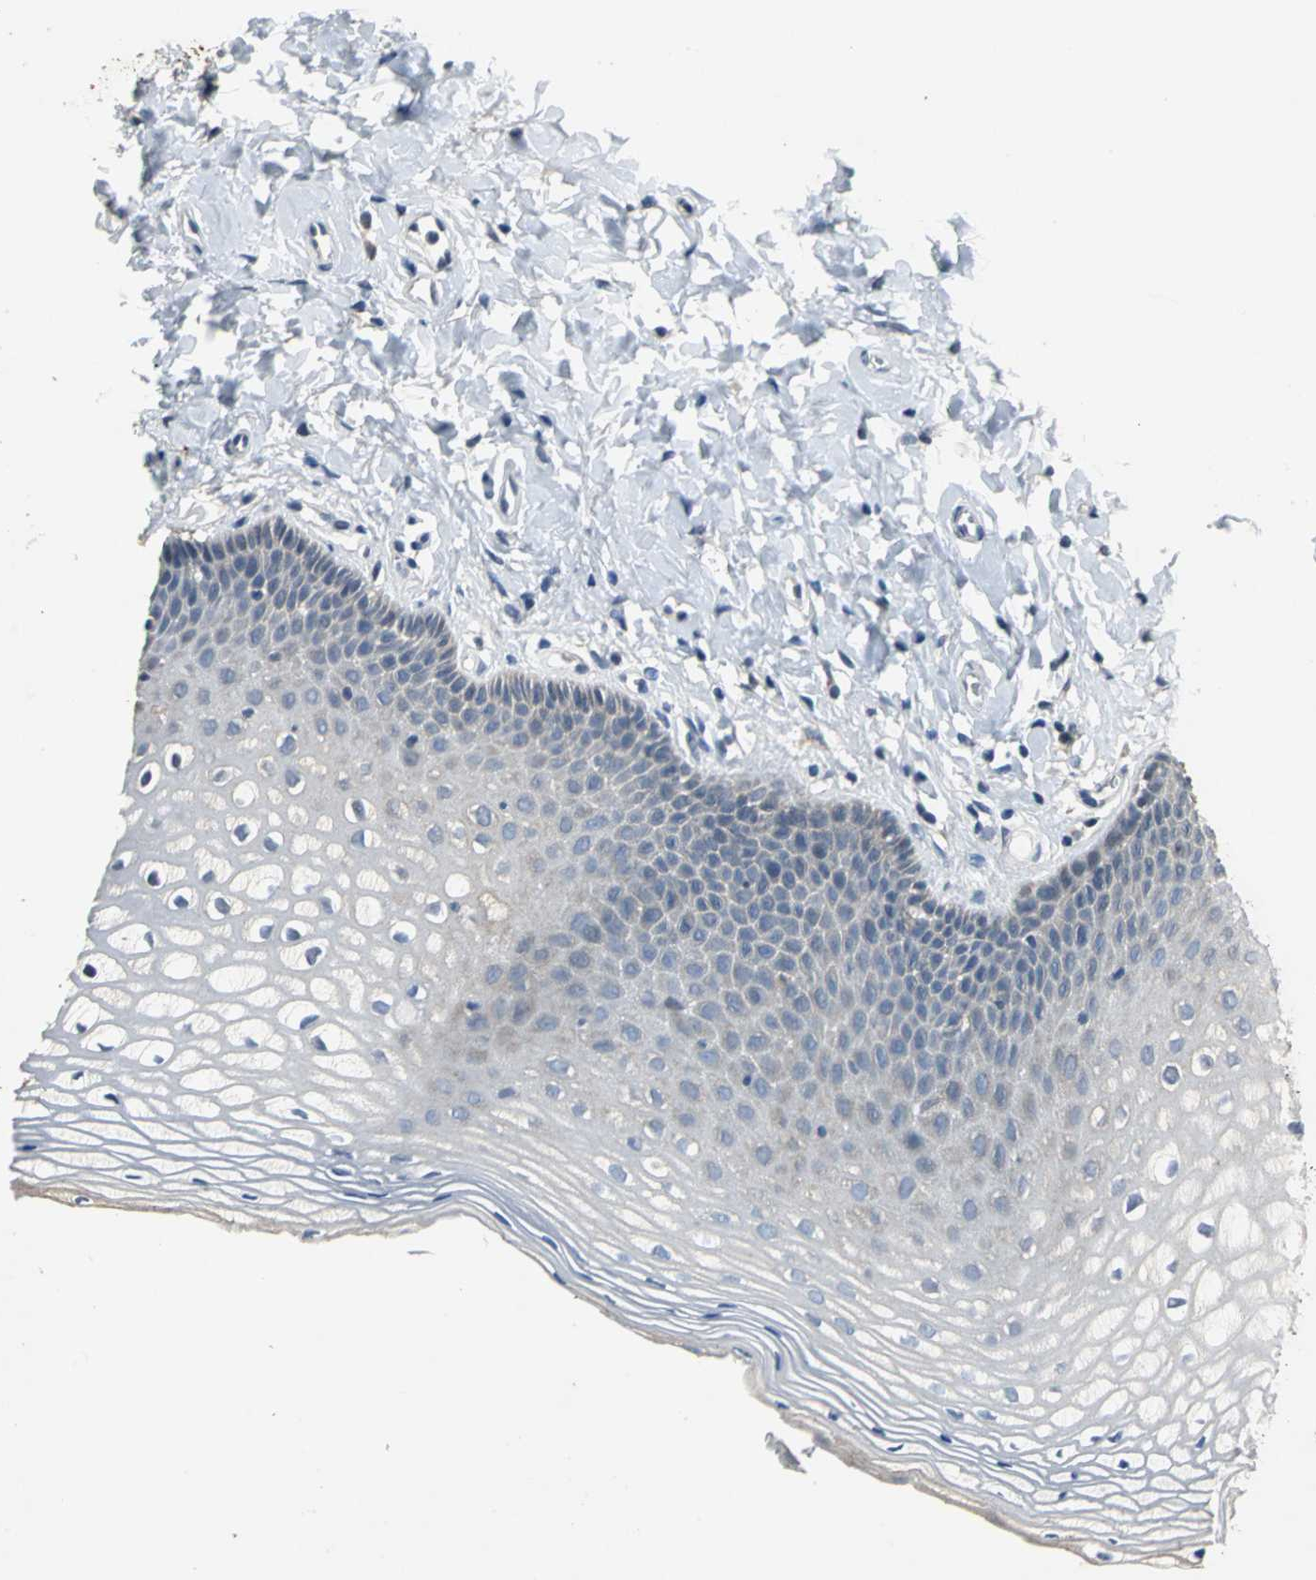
{"staining": {"intensity": "weak", "quantity": "<25%", "location": "cytoplasmic/membranous"}, "tissue": "vagina", "cell_type": "Squamous epithelial cells", "image_type": "normal", "snomed": [{"axis": "morphology", "description": "Normal tissue, NOS"}, {"axis": "topography", "description": "Vagina"}], "caption": "DAB immunohistochemical staining of benign vagina displays no significant staining in squamous epithelial cells. The staining was performed using DAB (3,3'-diaminobenzidine) to visualize the protein expression in brown, while the nuclei were stained in blue with hematoxylin (Magnification: 20x).", "gene": "JADE3", "patient": {"sex": "female", "age": 55}}